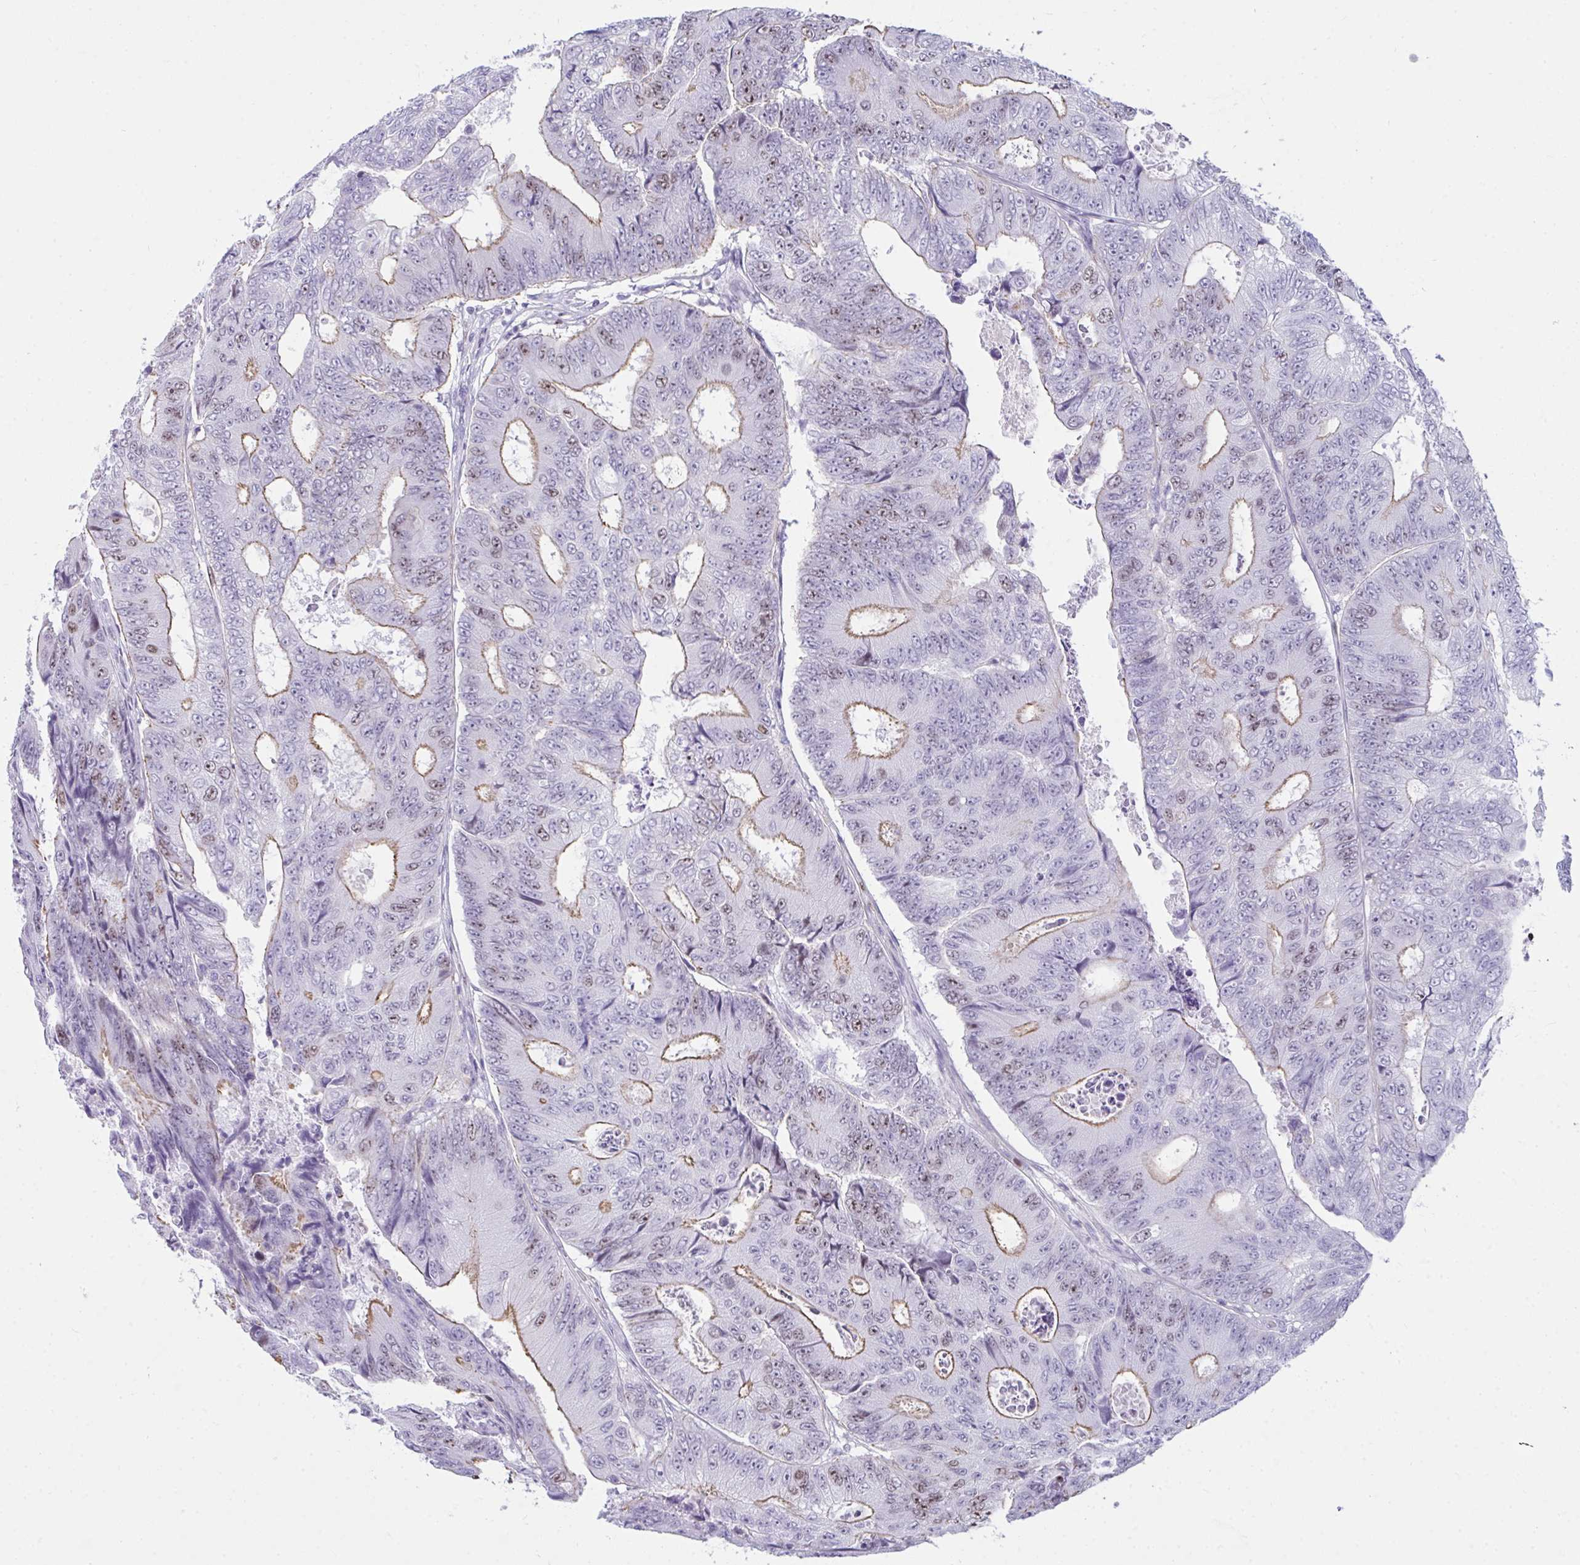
{"staining": {"intensity": "moderate", "quantity": "25%-75%", "location": "cytoplasmic/membranous,nuclear"}, "tissue": "colorectal cancer", "cell_type": "Tumor cells", "image_type": "cancer", "snomed": [{"axis": "morphology", "description": "Adenocarcinoma, NOS"}, {"axis": "topography", "description": "Colon"}], "caption": "High-magnification brightfield microscopy of colorectal cancer (adenocarcinoma) stained with DAB (brown) and counterstained with hematoxylin (blue). tumor cells exhibit moderate cytoplasmic/membranous and nuclear staining is appreciated in approximately25%-75% of cells. The staining was performed using DAB, with brown indicating positive protein expression. Nuclei are stained blue with hematoxylin.", "gene": "SUZ12", "patient": {"sex": "female", "age": 48}}